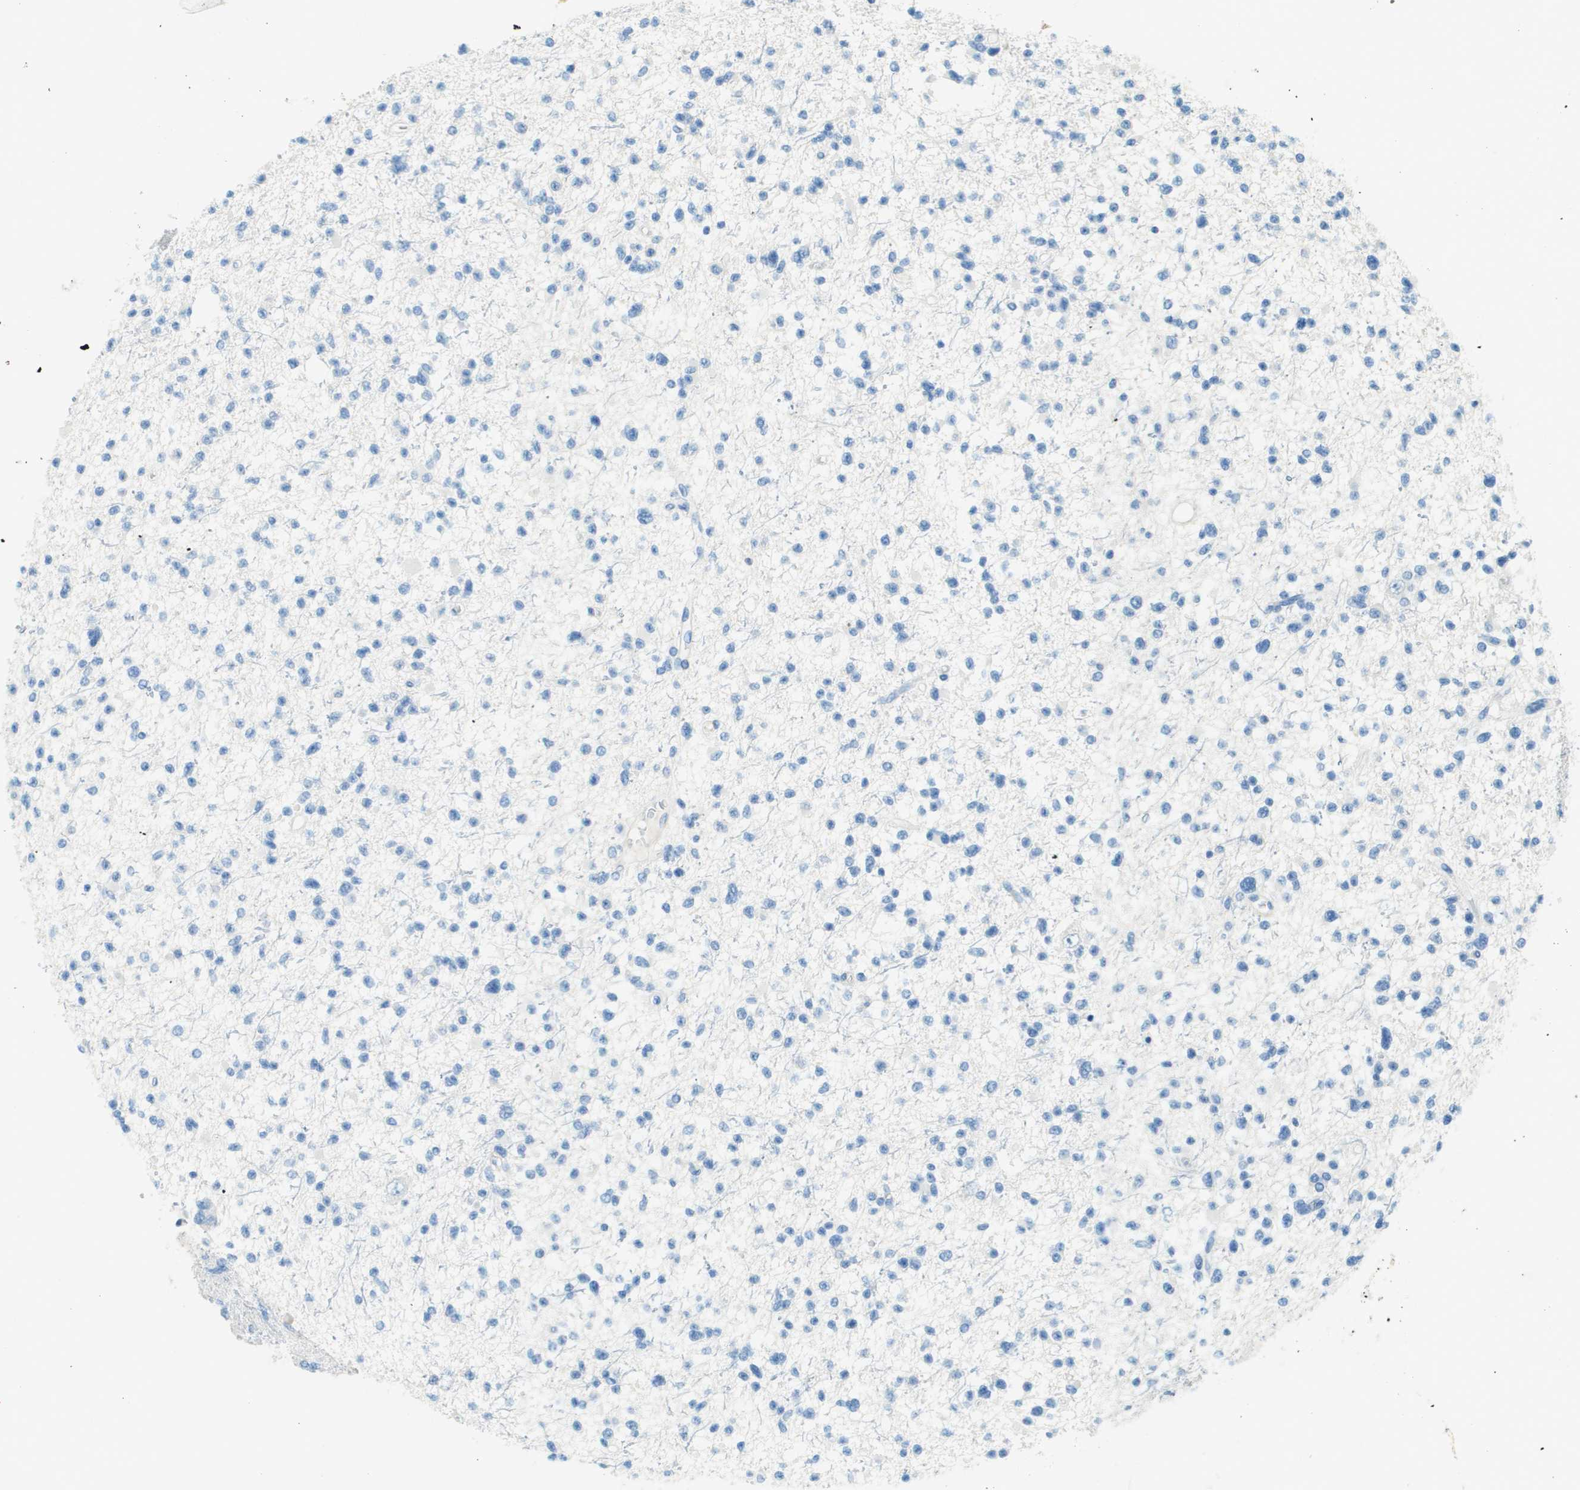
{"staining": {"intensity": "negative", "quantity": "none", "location": "none"}, "tissue": "glioma", "cell_type": "Tumor cells", "image_type": "cancer", "snomed": [{"axis": "morphology", "description": "Glioma, malignant, Low grade"}, {"axis": "topography", "description": "Brain"}], "caption": "Tumor cells are negative for protein expression in human glioma. (Immunohistochemistry, brightfield microscopy, high magnification).", "gene": "DCN", "patient": {"sex": "female", "age": 22}}